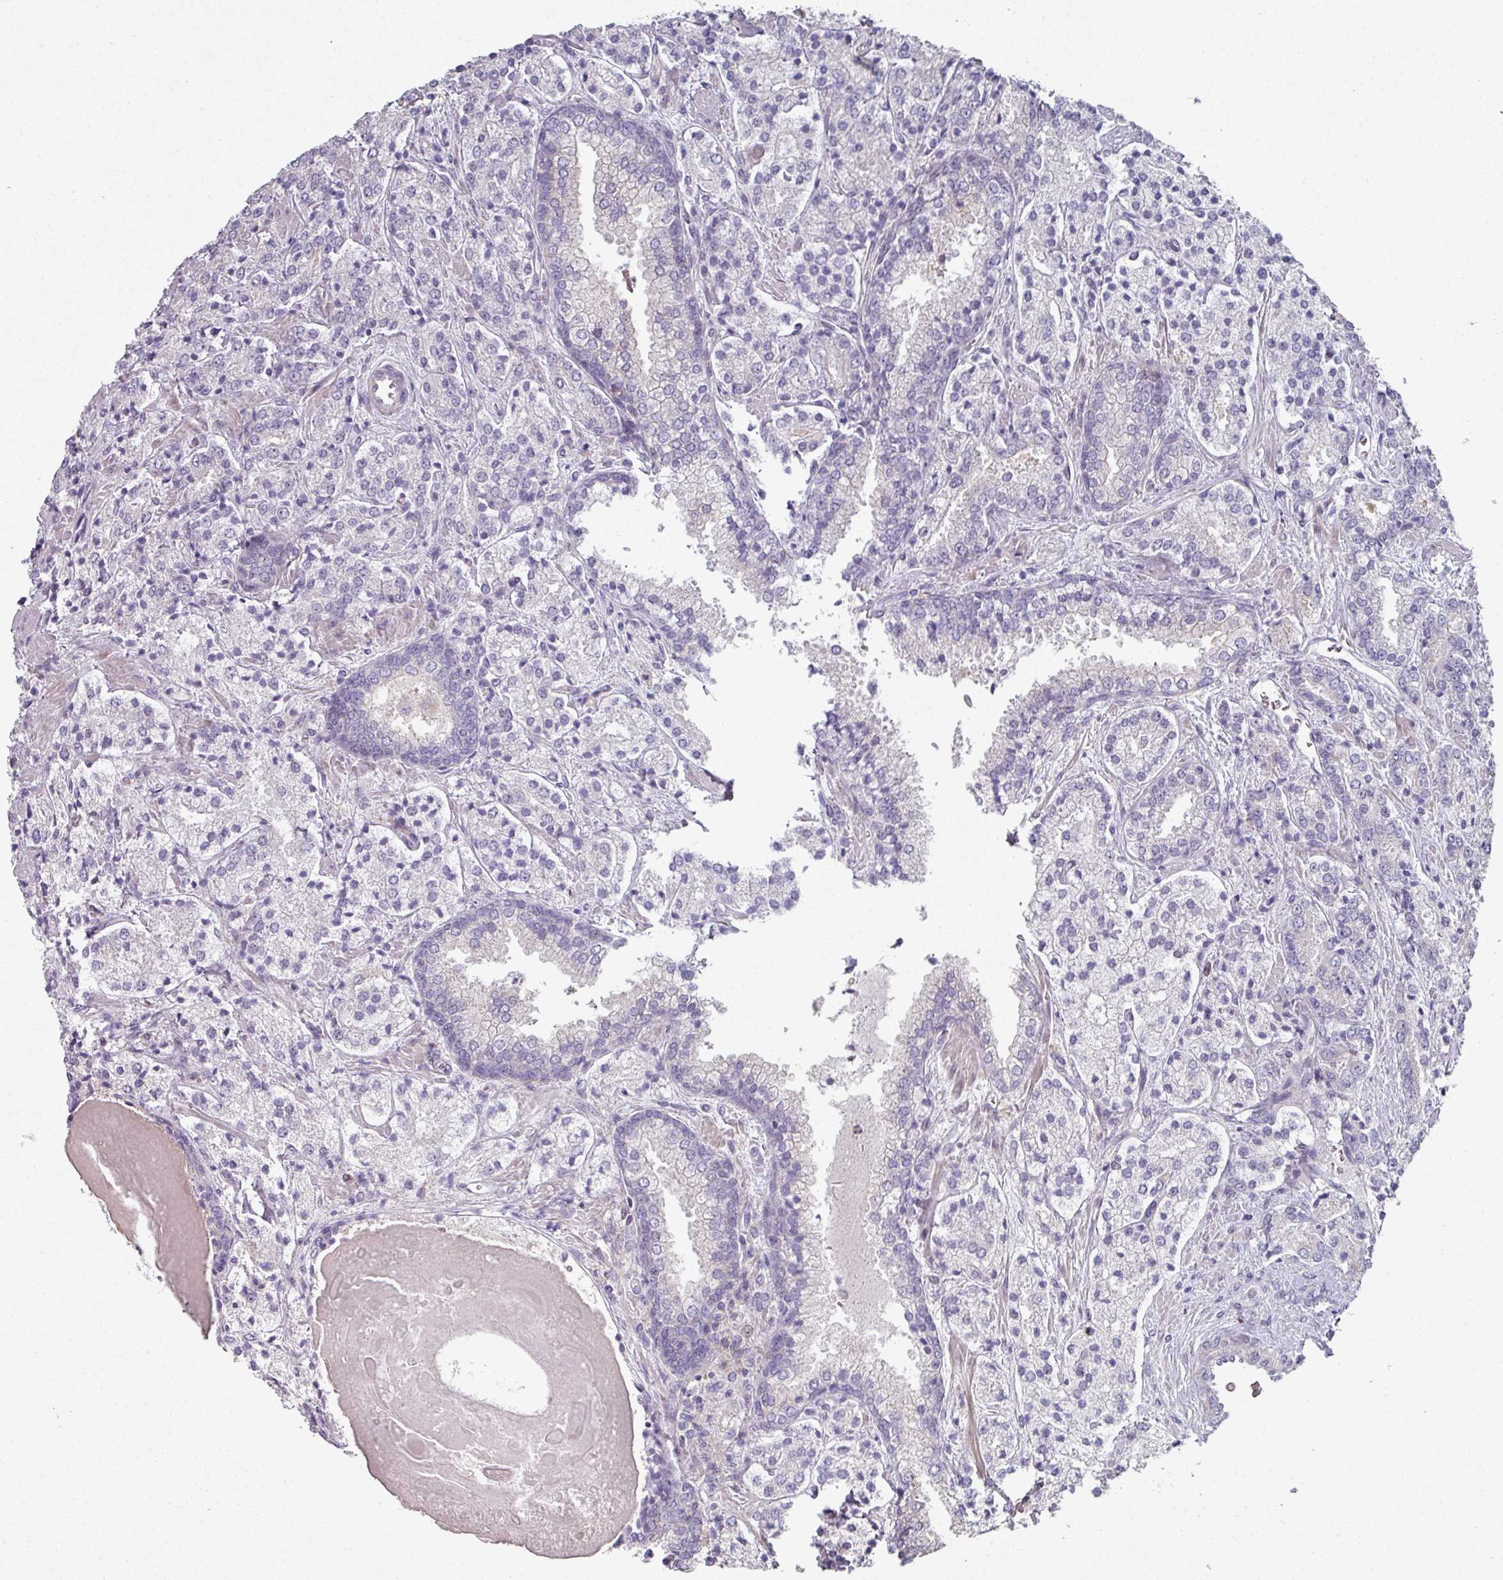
{"staining": {"intensity": "negative", "quantity": "none", "location": "none"}, "tissue": "prostate cancer", "cell_type": "Tumor cells", "image_type": "cancer", "snomed": [{"axis": "morphology", "description": "Adenocarcinoma, High grade"}, {"axis": "topography", "description": "Prostate"}], "caption": "Immunohistochemical staining of human high-grade adenocarcinoma (prostate) reveals no significant positivity in tumor cells.", "gene": "WSB2", "patient": {"sex": "male", "age": 63}}